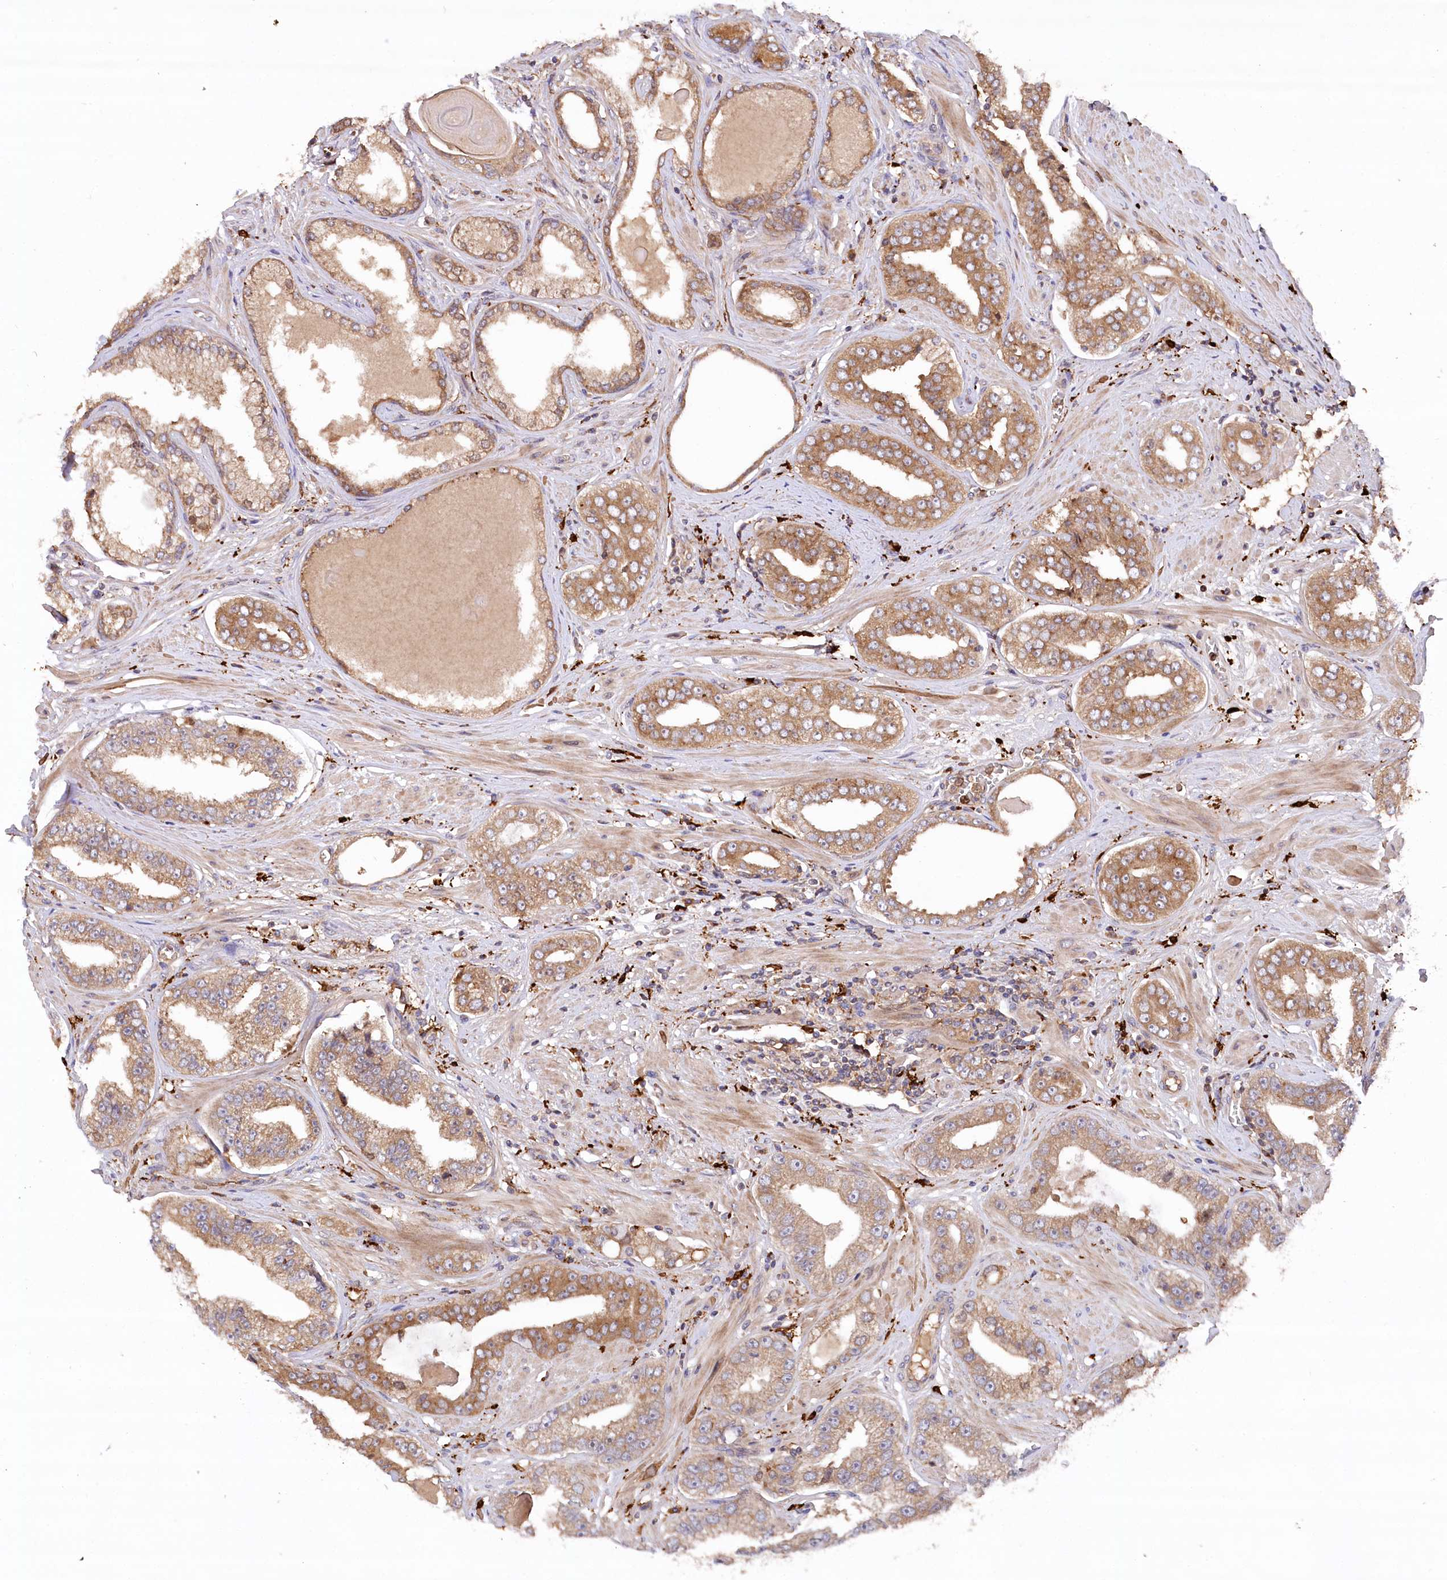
{"staining": {"intensity": "moderate", "quantity": ">75%", "location": "cytoplasmic/membranous"}, "tissue": "prostate cancer", "cell_type": "Tumor cells", "image_type": "cancer", "snomed": [{"axis": "morphology", "description": "Adenocarcinoma, High grade"}, {"axis": "topography", "description": "Prostate"}], "caption": "A photomicrograph showing moderate cytoplasmic/membranous positivity in about >75% of tumor cells in adenocarcinoma (high-grade) (prostate), as visualized by brown immunohistochemical staining.", "gene": "PPP1R21", "patient": {"sex": "male", "age": 71}}